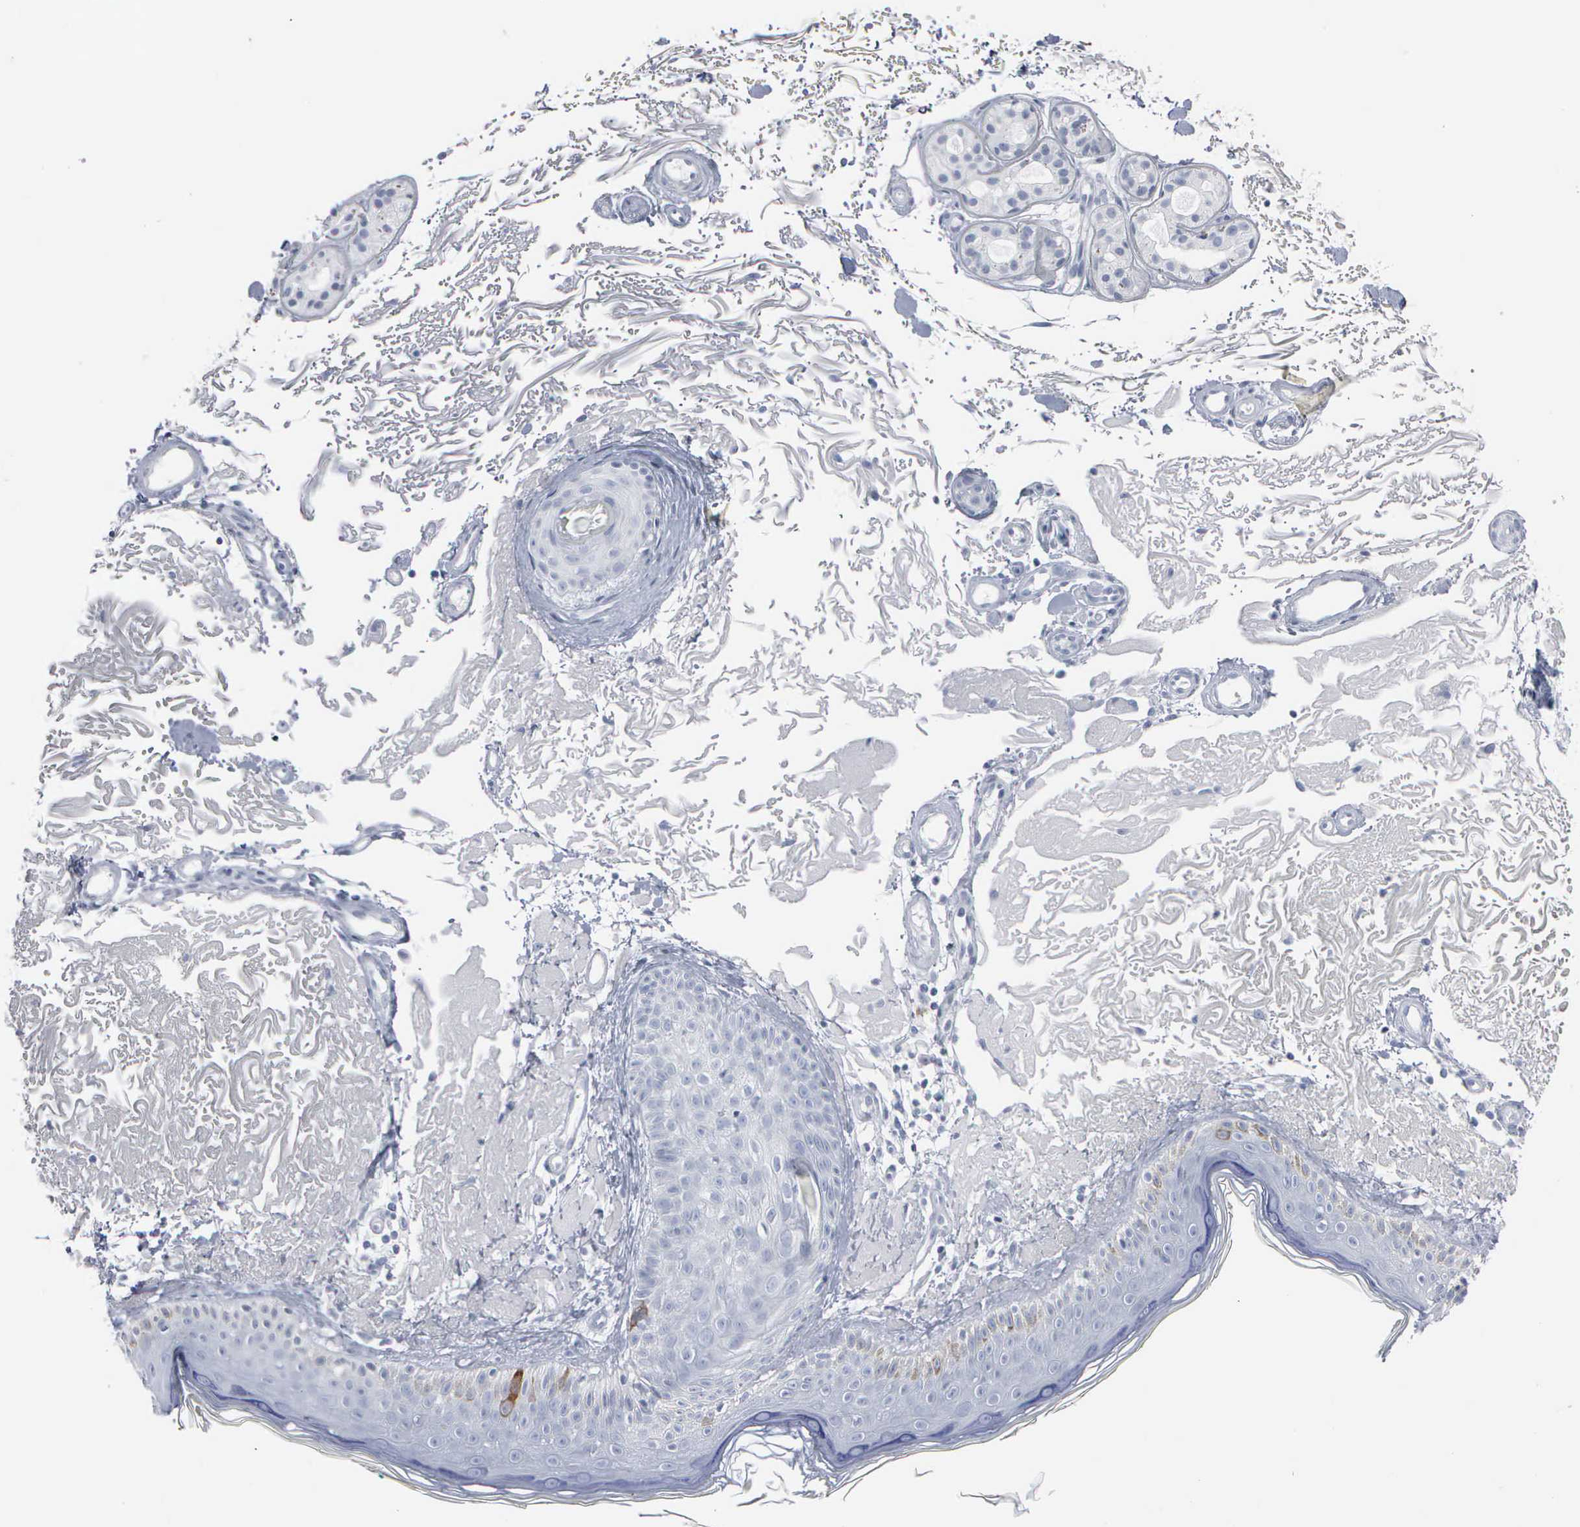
{"staining": {"intensity": "negative", "quantity": "none", "location": "none"}, "tissue": "skin", "cell_type": "Fibroblasts", "image_type": "normal", "snomed": [{"axis": "morphology", "description": "Normal tissue, NOS"}, {"axis": "topography", "description": "Skin"}], "caption": "Micrograph shows no significant protein positivity in fibroblasts of unremarkable skin. (DAB (3,3'-diaminobenzidine) immunohistochemistry (IHC) with hematoxylin counter stain).", "gene": "CCNB1", "patient": {"sex": "female", "age": 90}}